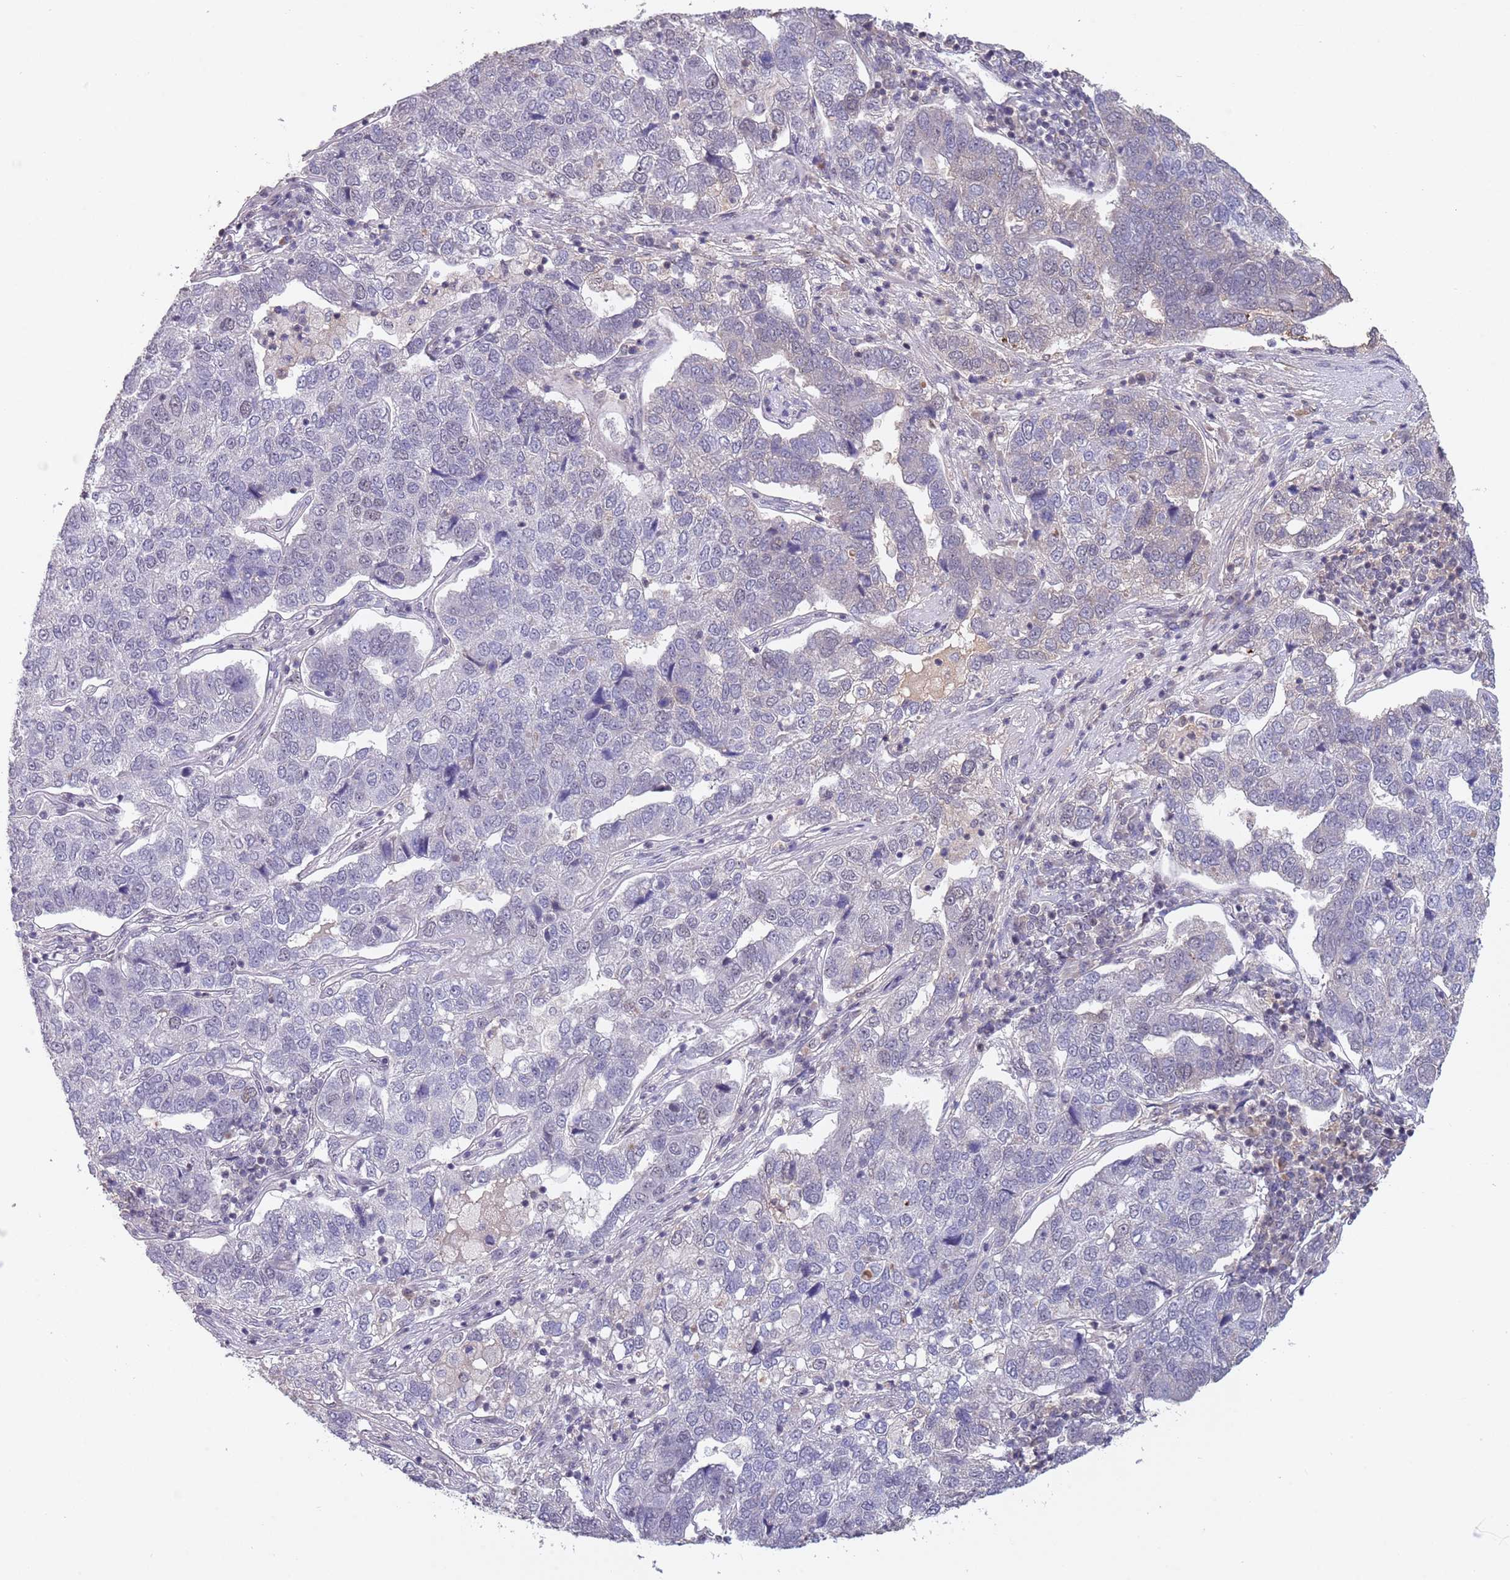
{"staining": {"intensity": "negative", "quantity": "none", "location": "none"}, "tissue": "pancreatic cancer", "cell_type": "Tumor cells", "image_type": "cancer", "snomed": [{"axis": "morphology", "description": "Adenocarcinoma, NOS"}, {"axis": "topography", "description": "Pancreas"}], "caption": "IHC photomicrograph of human pancreatic cancer stained for a protein (brown), which shows no expression in tumor cells.", "gene": "CIZ1", "patient": {"sex": "female", "age": 61}}